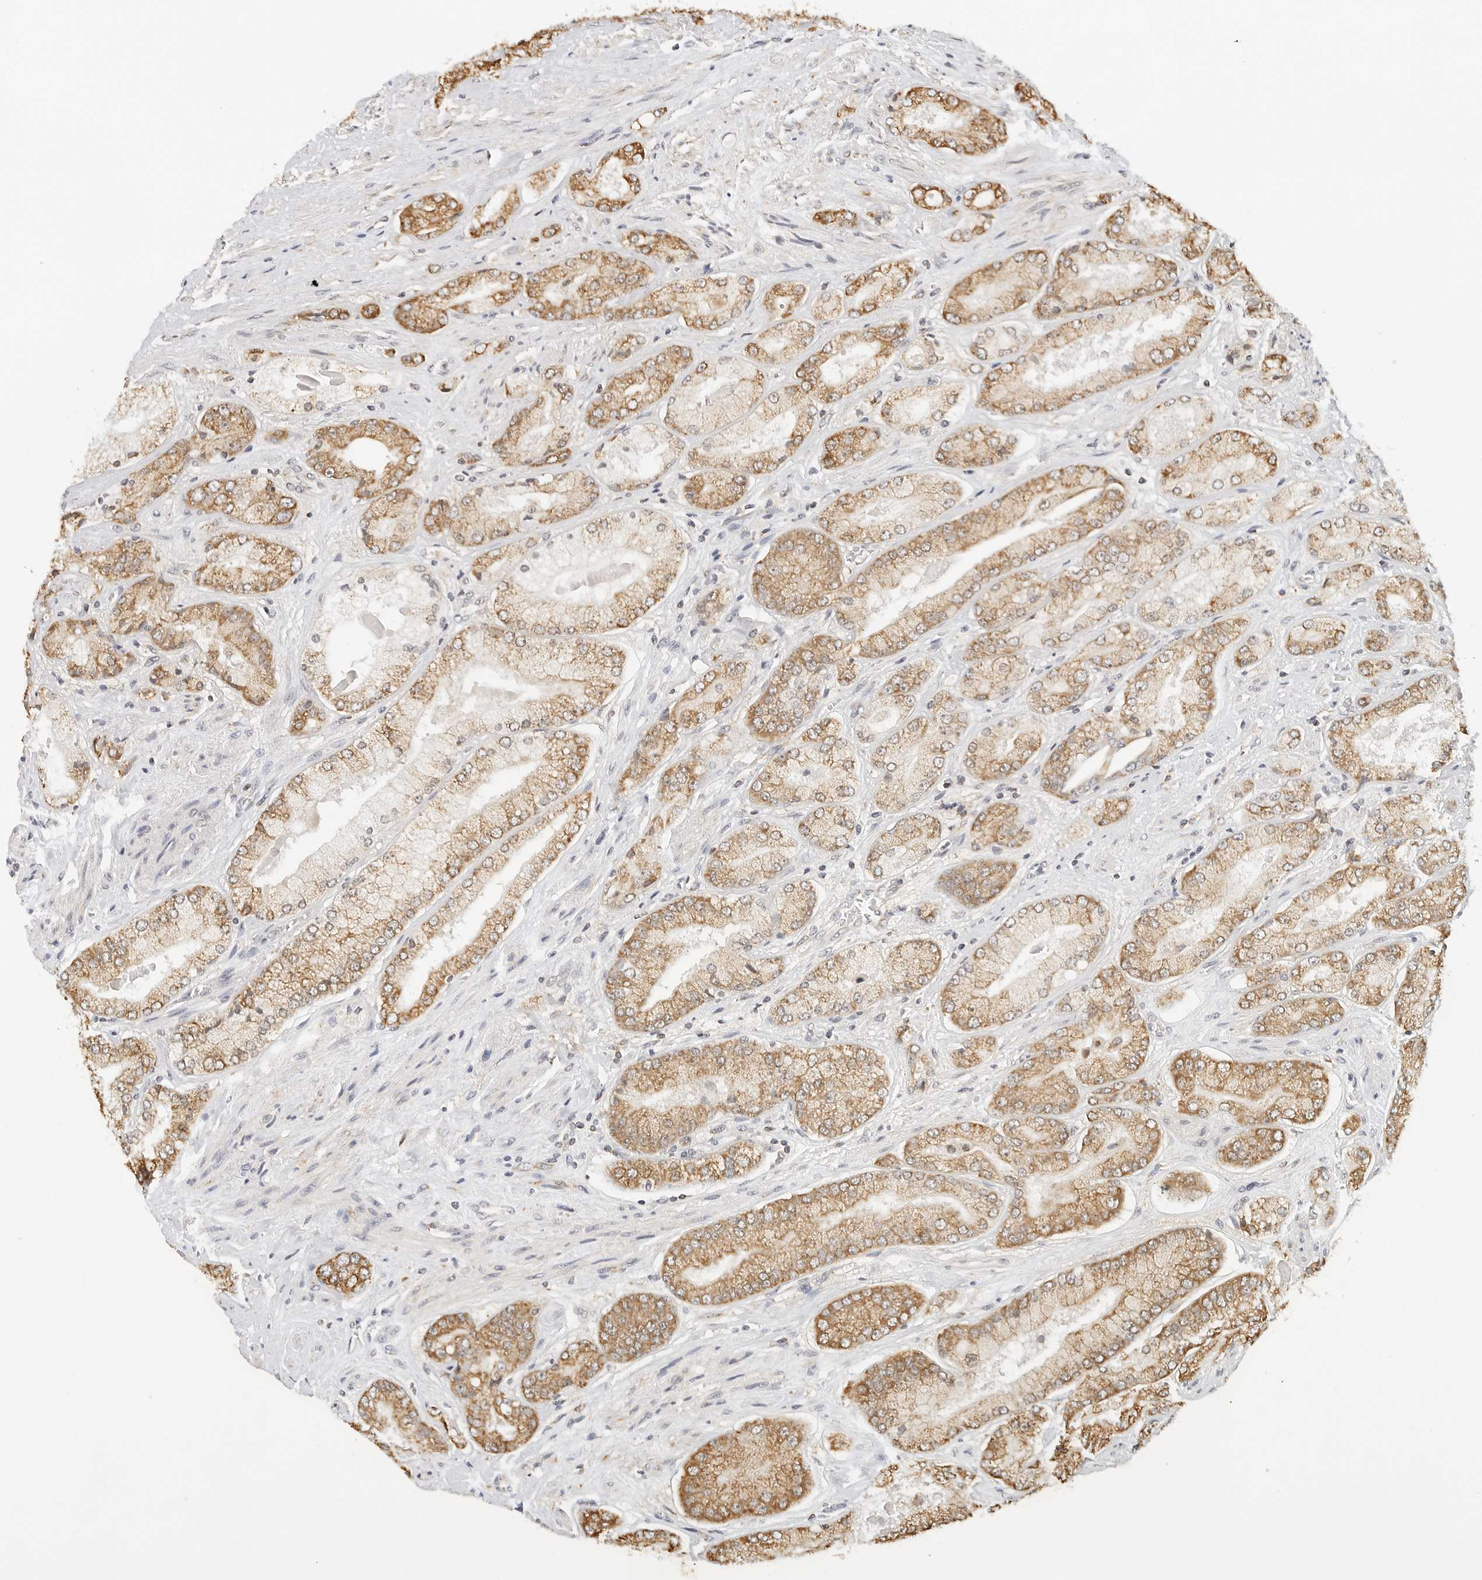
{"staining": {"intensity": "moderate", "quantity": ">75%", "location": "cytoplasmic/membranous"}, "tissue": "prostate cancer", "cell_type": "Tumor cells", "image_type": "cancer", "snomed": [{"axis": "morphology", "description": "Adenocarcinoma, High grade"}, {"axis": "topography", "description": "Prostate"}], "caption": "Immunohistochemical staining of prostate cancer (high-grade adenocarcinoma) reveals medium levels of moderate cytoplasmic/membranous protein staining in about >75% of tumor cells. Using DAB (3,3'-diaminobenzidine) (brown) and hematoxylin (blue) stains, captured at high magnification using brightfield microscopy.", "gene": "ATL1", "patient": {"sex": "male", "age": 58}}